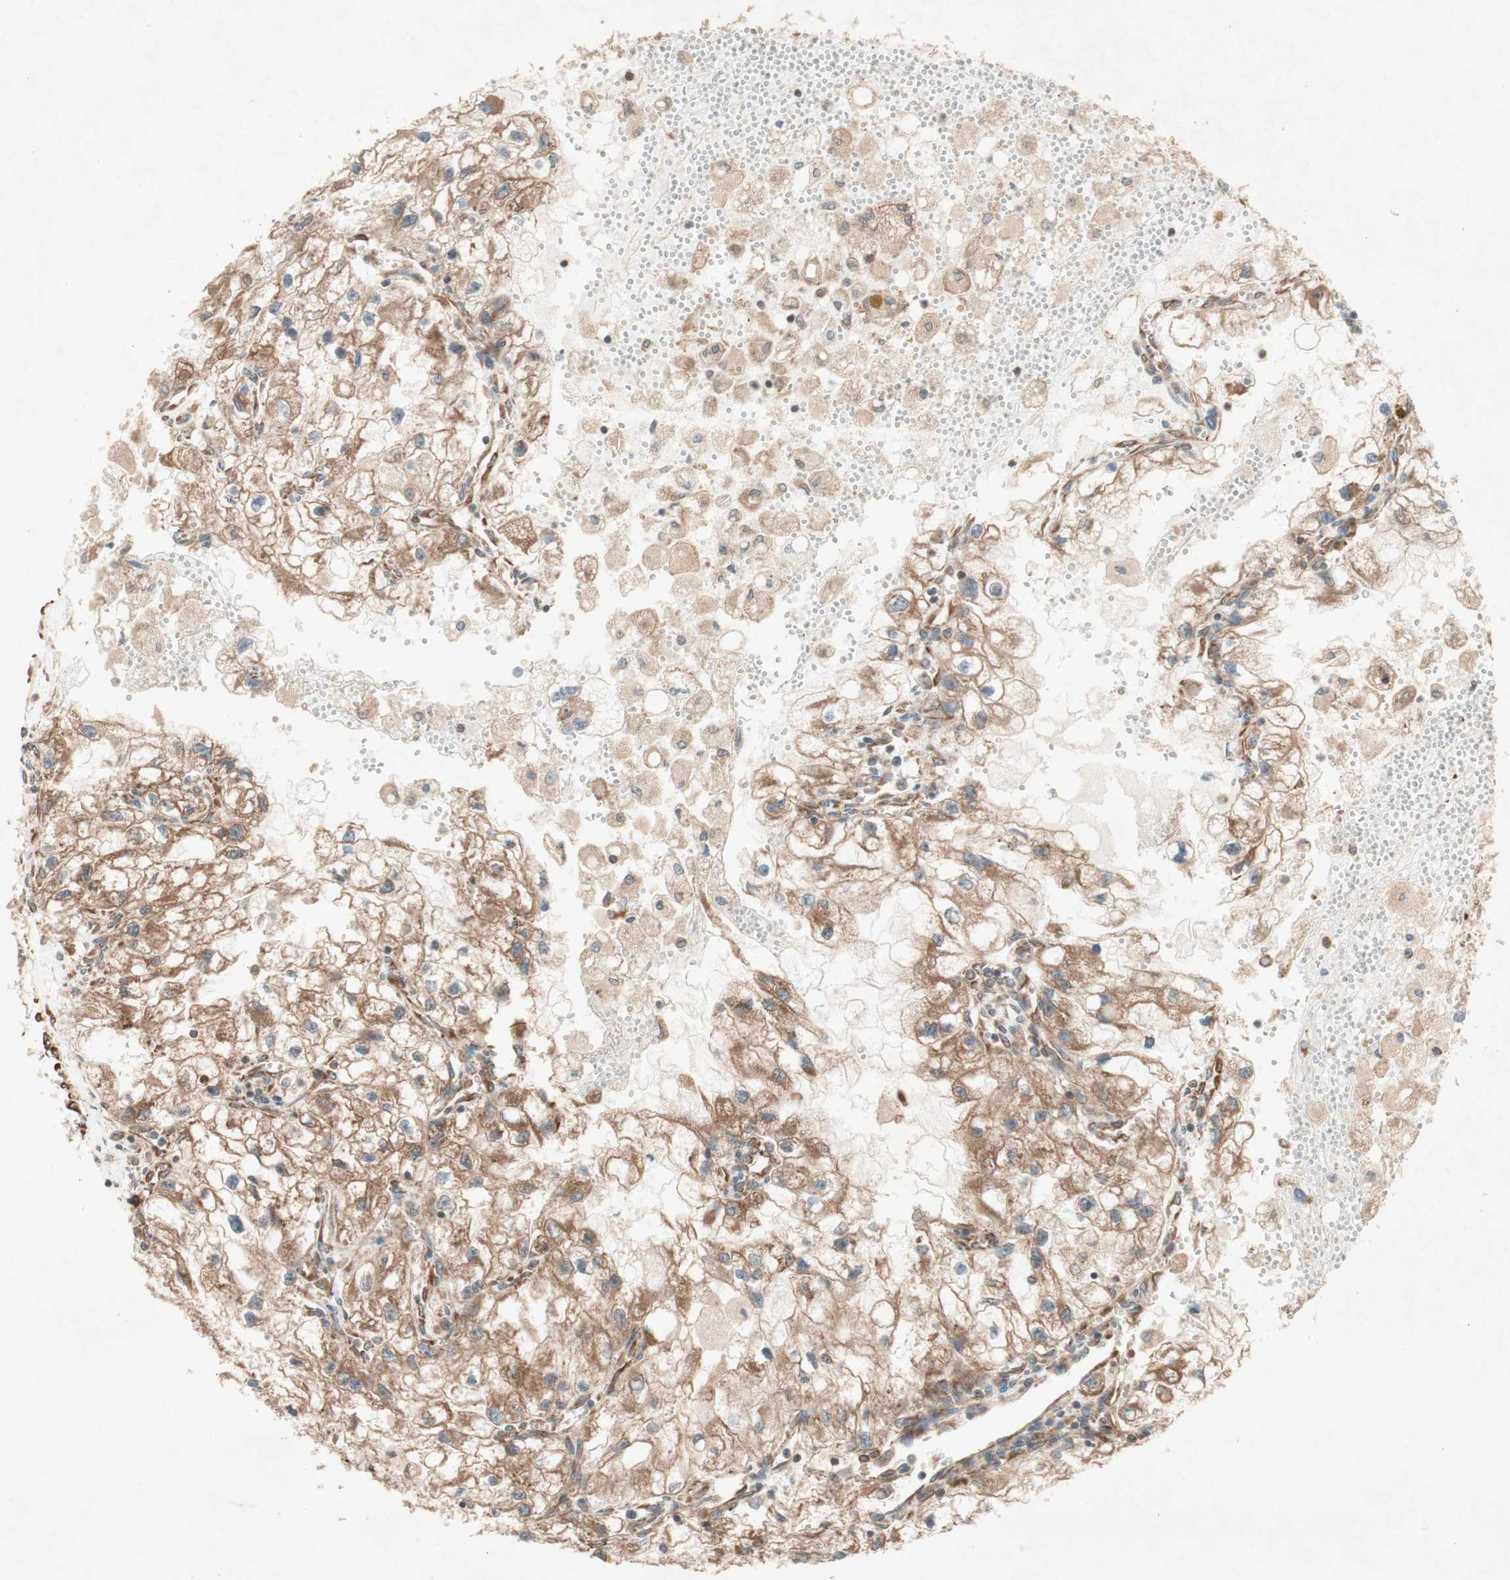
{"staining": {"intensity": "moderate", "quantity": ">75%", "location": "cytoplasmic/membranous"}, "tissue": "renal cancer", "cell_type": "Tumor cells", "image_type": "cancer", "snomed": [{"axis": "morphology", "description": "Adenocarcinoma, NOS"}, {"axis": "topography", "description": "Kidney"}], "caption": "Protein staining exhibits moderate cytoplasmic/membranous staining in about >75% of tumor cells in adenocarcinoma (renal).", "gene": "SOCS2", "patient": {"sex": "female", "age": 70}}